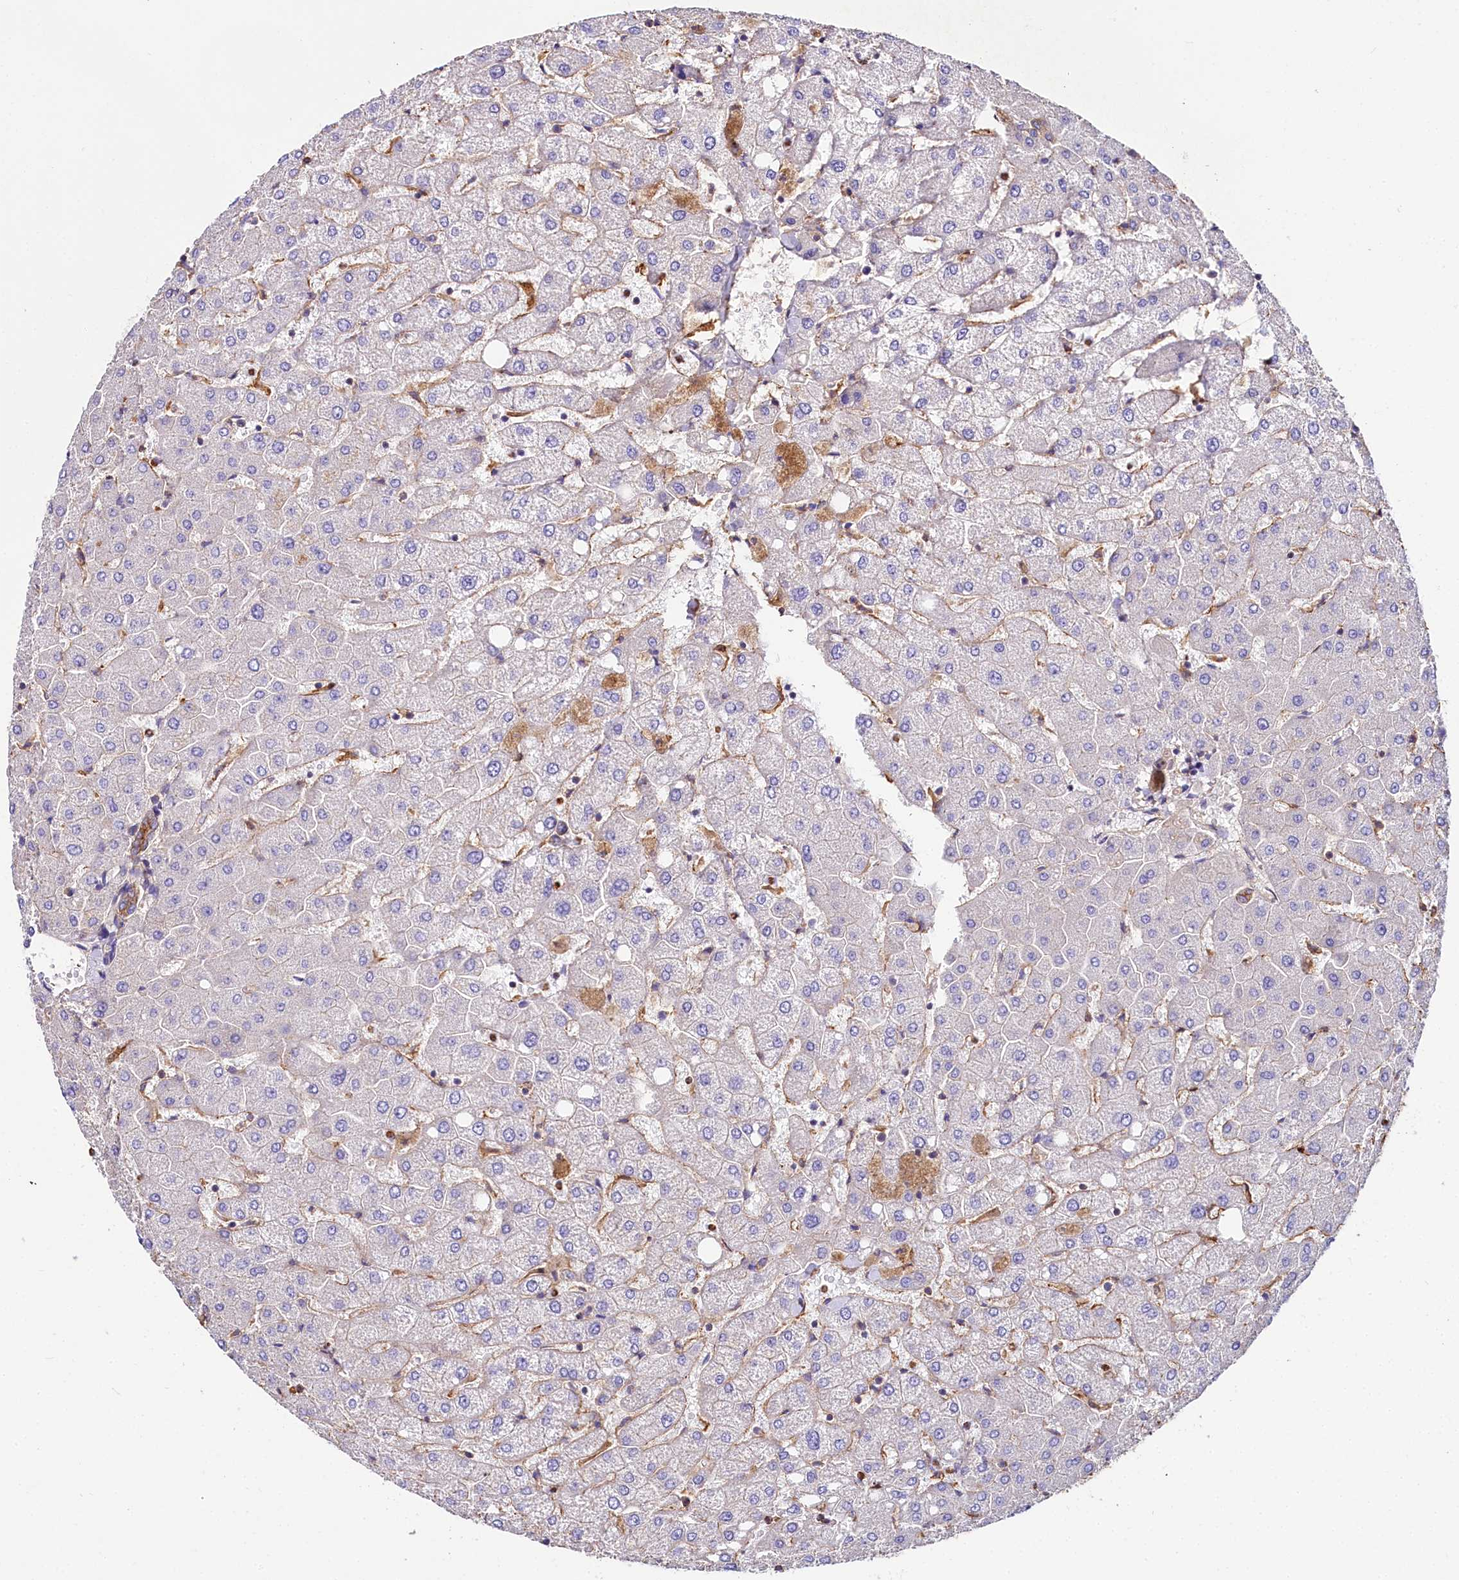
{"staining": {"intensity": "moderate", "quantity": "<25%", "location": "cytoplasmic/membranous"}, "tissue": "liver", "cell_type": "Cholangiocytes", "image_type": "normal", "snomed": [{"axis": "morphology", "description": "Normal tissue, NOS"}, {"axis": "topography", "description": "Liver"}], "caption": "Immunohistochemical staining of unremarkable human liver shows low levels of moderate cytoplasmic/membranous positivity in approximately <25% of cholangiocytes.", "gene": "FCHSD2", "patient": {"sex": "female", "age": 54}}